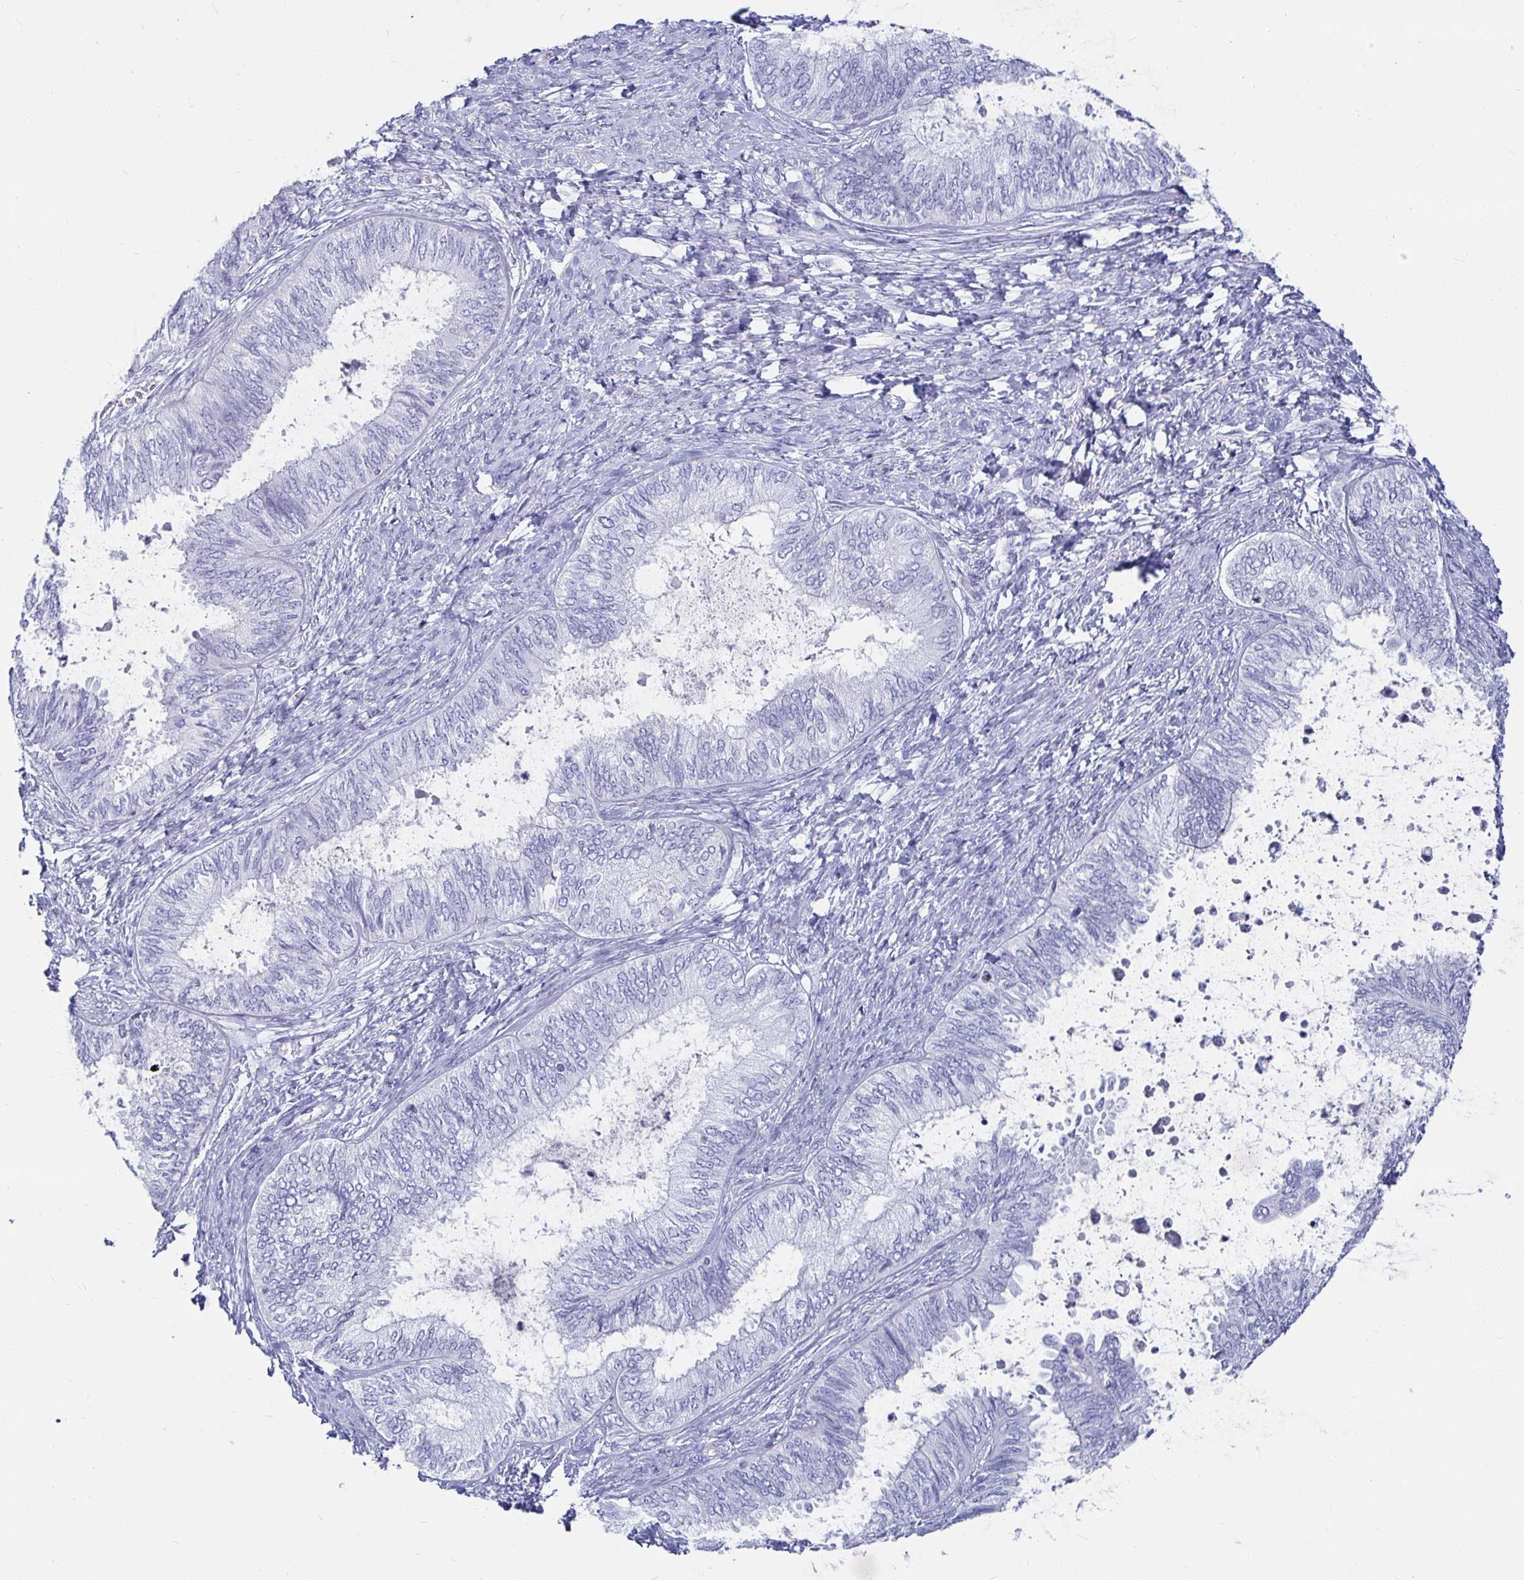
{"staining": {"intensity": "negative", "quantity": "none", "location": "none"}, "tissue": "ovarian cancer", "cell_type": "Tumor cells", "image_type": "cancer", "snomed": [{"axis": "morphology", "description": "Carcinoma, endometroid"}, {"axis": "topography", "description": "Ovary"}], "caption": "Image shows no protein positivity in tumor cells of ovarian cancer tissue.", "gene": "CA9", "patient": {"sex": "female", "age": 70}}